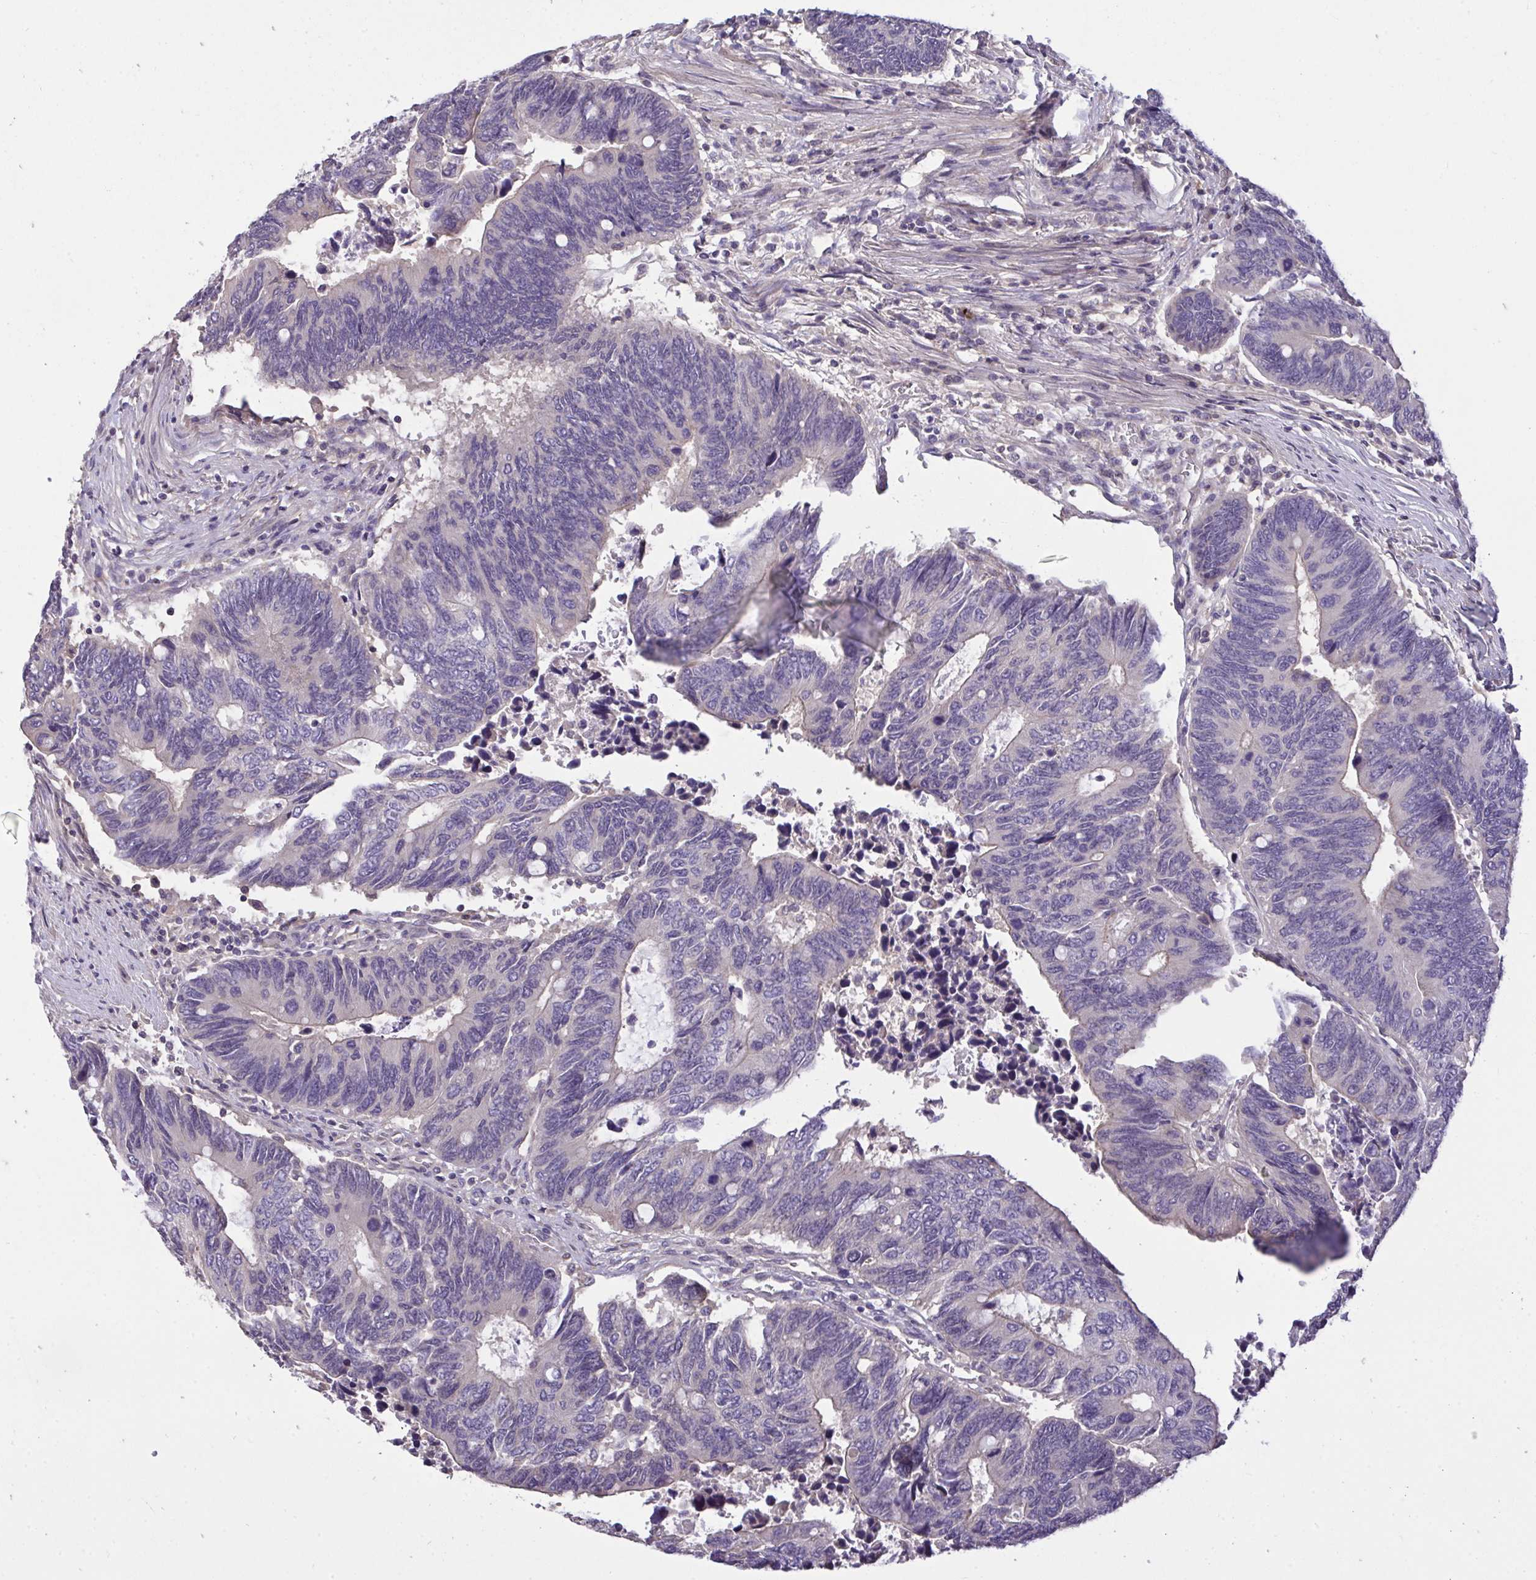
{"staining": {"intensity": "negative", "quantity": "none", "location": "none"}, "tissue": "colorectal cancer", "cell_type": "Tumor cells", "image_type": "cancer", "snomed": [{"axis": "morphology", "description": "Adenocarcinoma, NOS"}, {"axis": "topography", "description": "Colon"}], "caption": "Human colorectal cancer stained for a protein using IHC displays no positivity in tumor cells.", "gene": "C19orf54", "patient": {"sex": "male", "age": 87}}